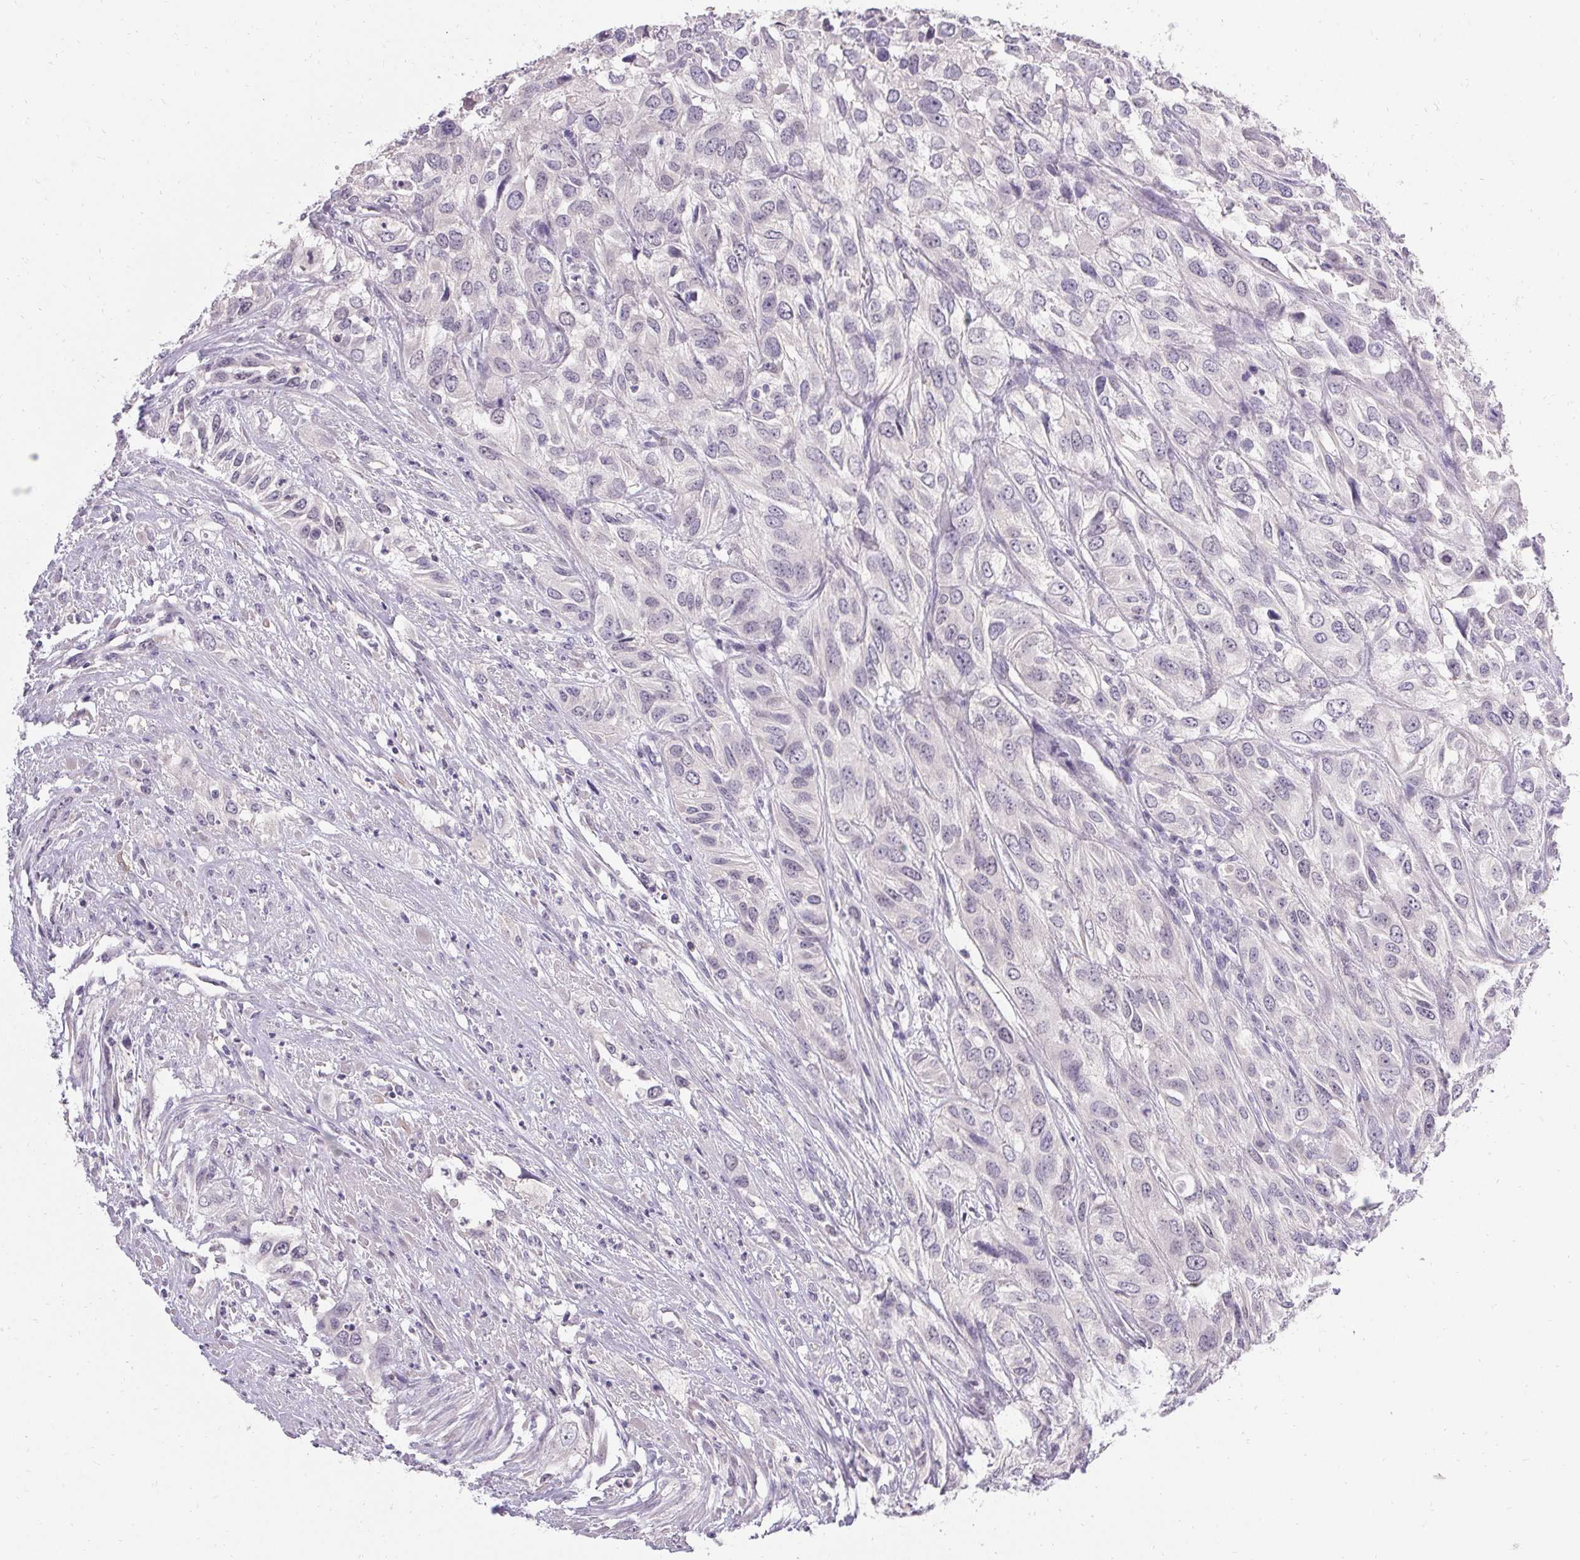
{"staining": {"intensity": "negative", "quantity": "none", "location": "none"}, "tissue": "urothelial cancer", "cell_type": "Tumor cells", "image_type": "cancer", "snomed": [{"axis": "morphology", "description": "Urothelial carcinoma, High grade"}, {"axis": "topography", "description": "Urinary bladder"}], "caption": "The IHC micrograph has no significant staining in tumor cells of urothelial cancer tissue.", "gene": "PMEL", "patient": {"sex": "male", "age": 67}}